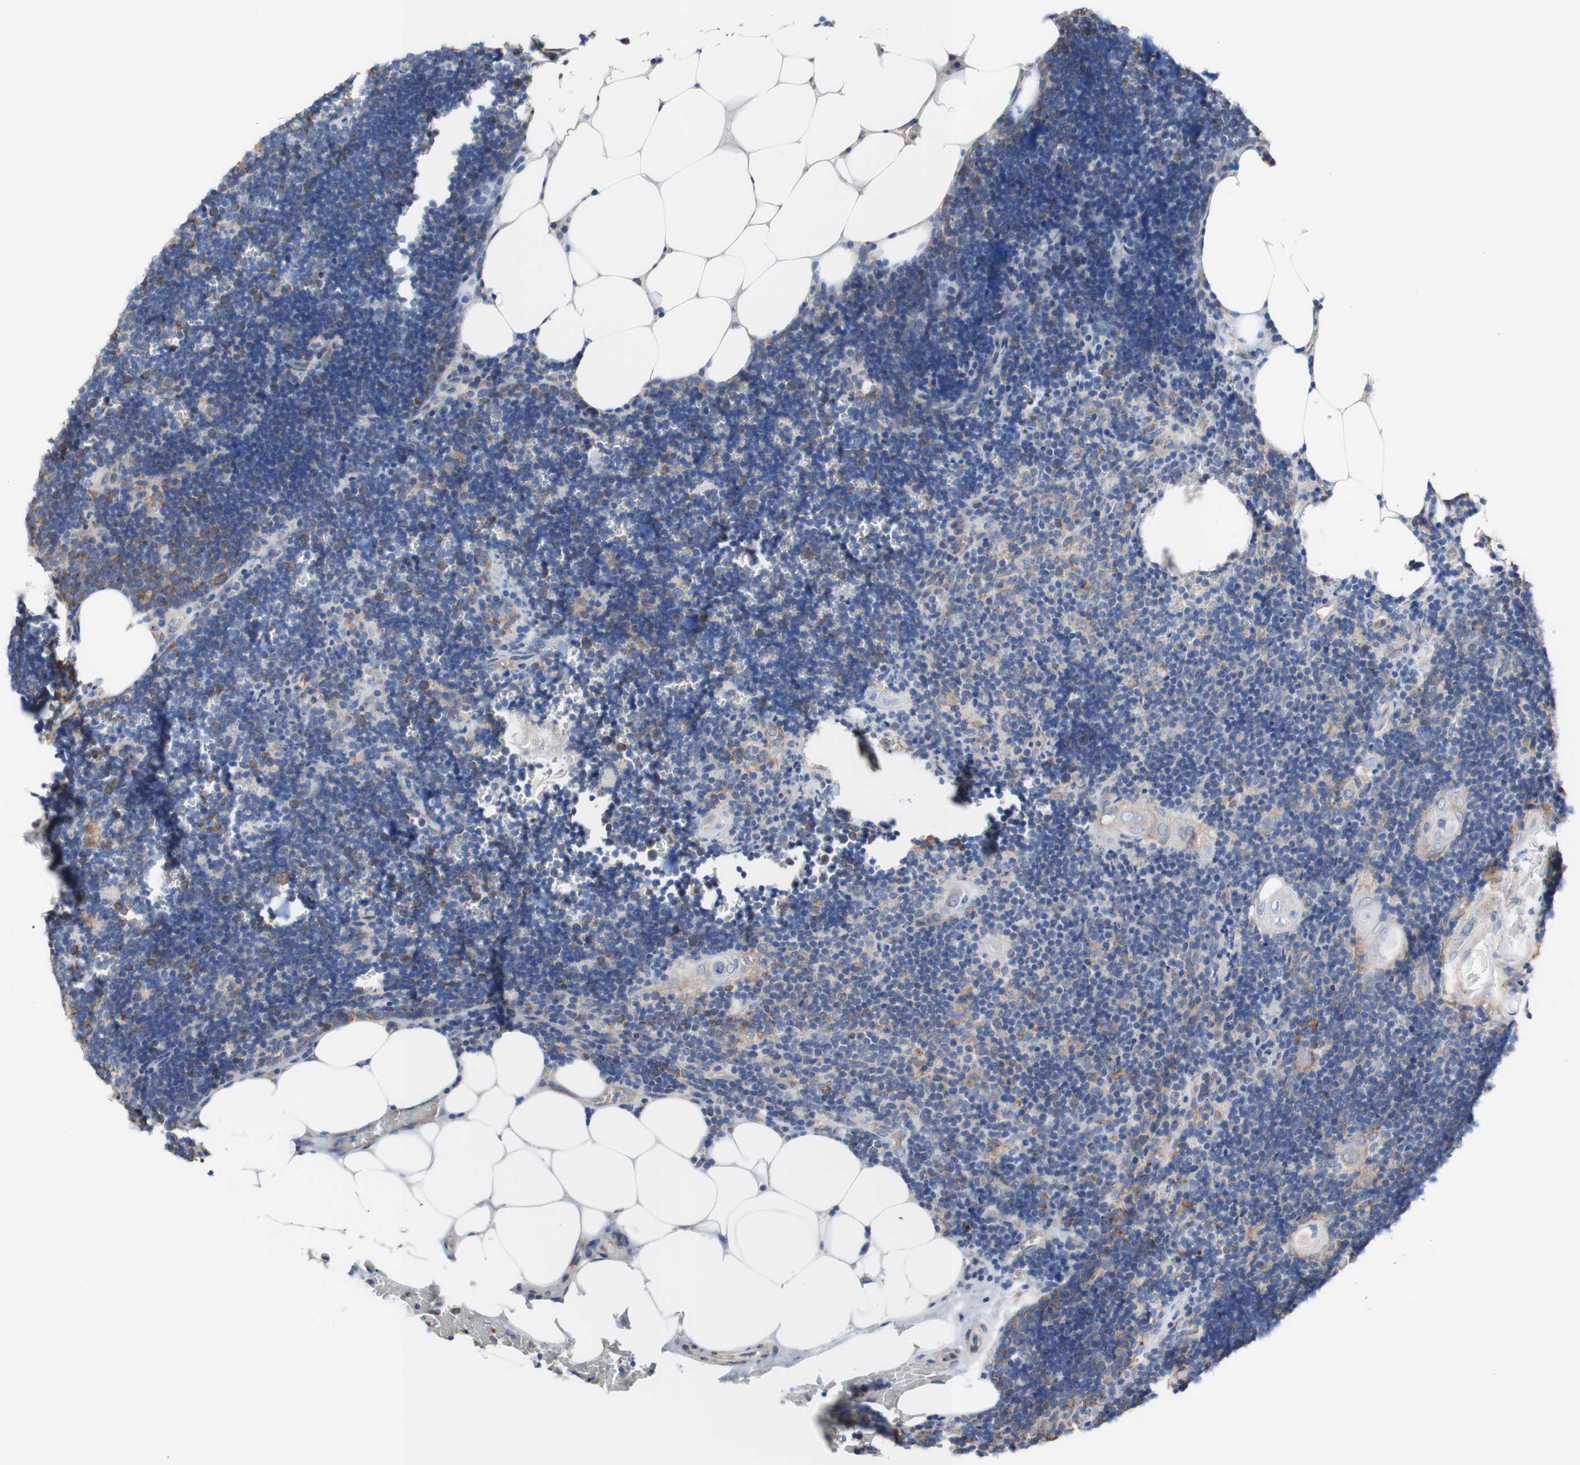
{"staining": {"intensity": "moderate", "quantity": "25%-75%", "location": "cytoplasmic/membranous"}, "tissue": "lymph node", "cell_type": "Germinal center cells", "image_type": "normal", "snomed": [{"axis": "morphology", "description": "Normal tissue, NOS"}, {"axis": "topography", "description": "Lymph node"}], "caption": "Lymph node stained with DAB IHC displays medium levels of moderate cytoplasmic/membranous positivity in about 25%-75% of germinal center cells. (DAB (3,3'-diaminobenzidine) IHC with brightfield microscopy, high magnification).", "gene": "LRIG3", "patient": {"sex": "male", "age": 33}}